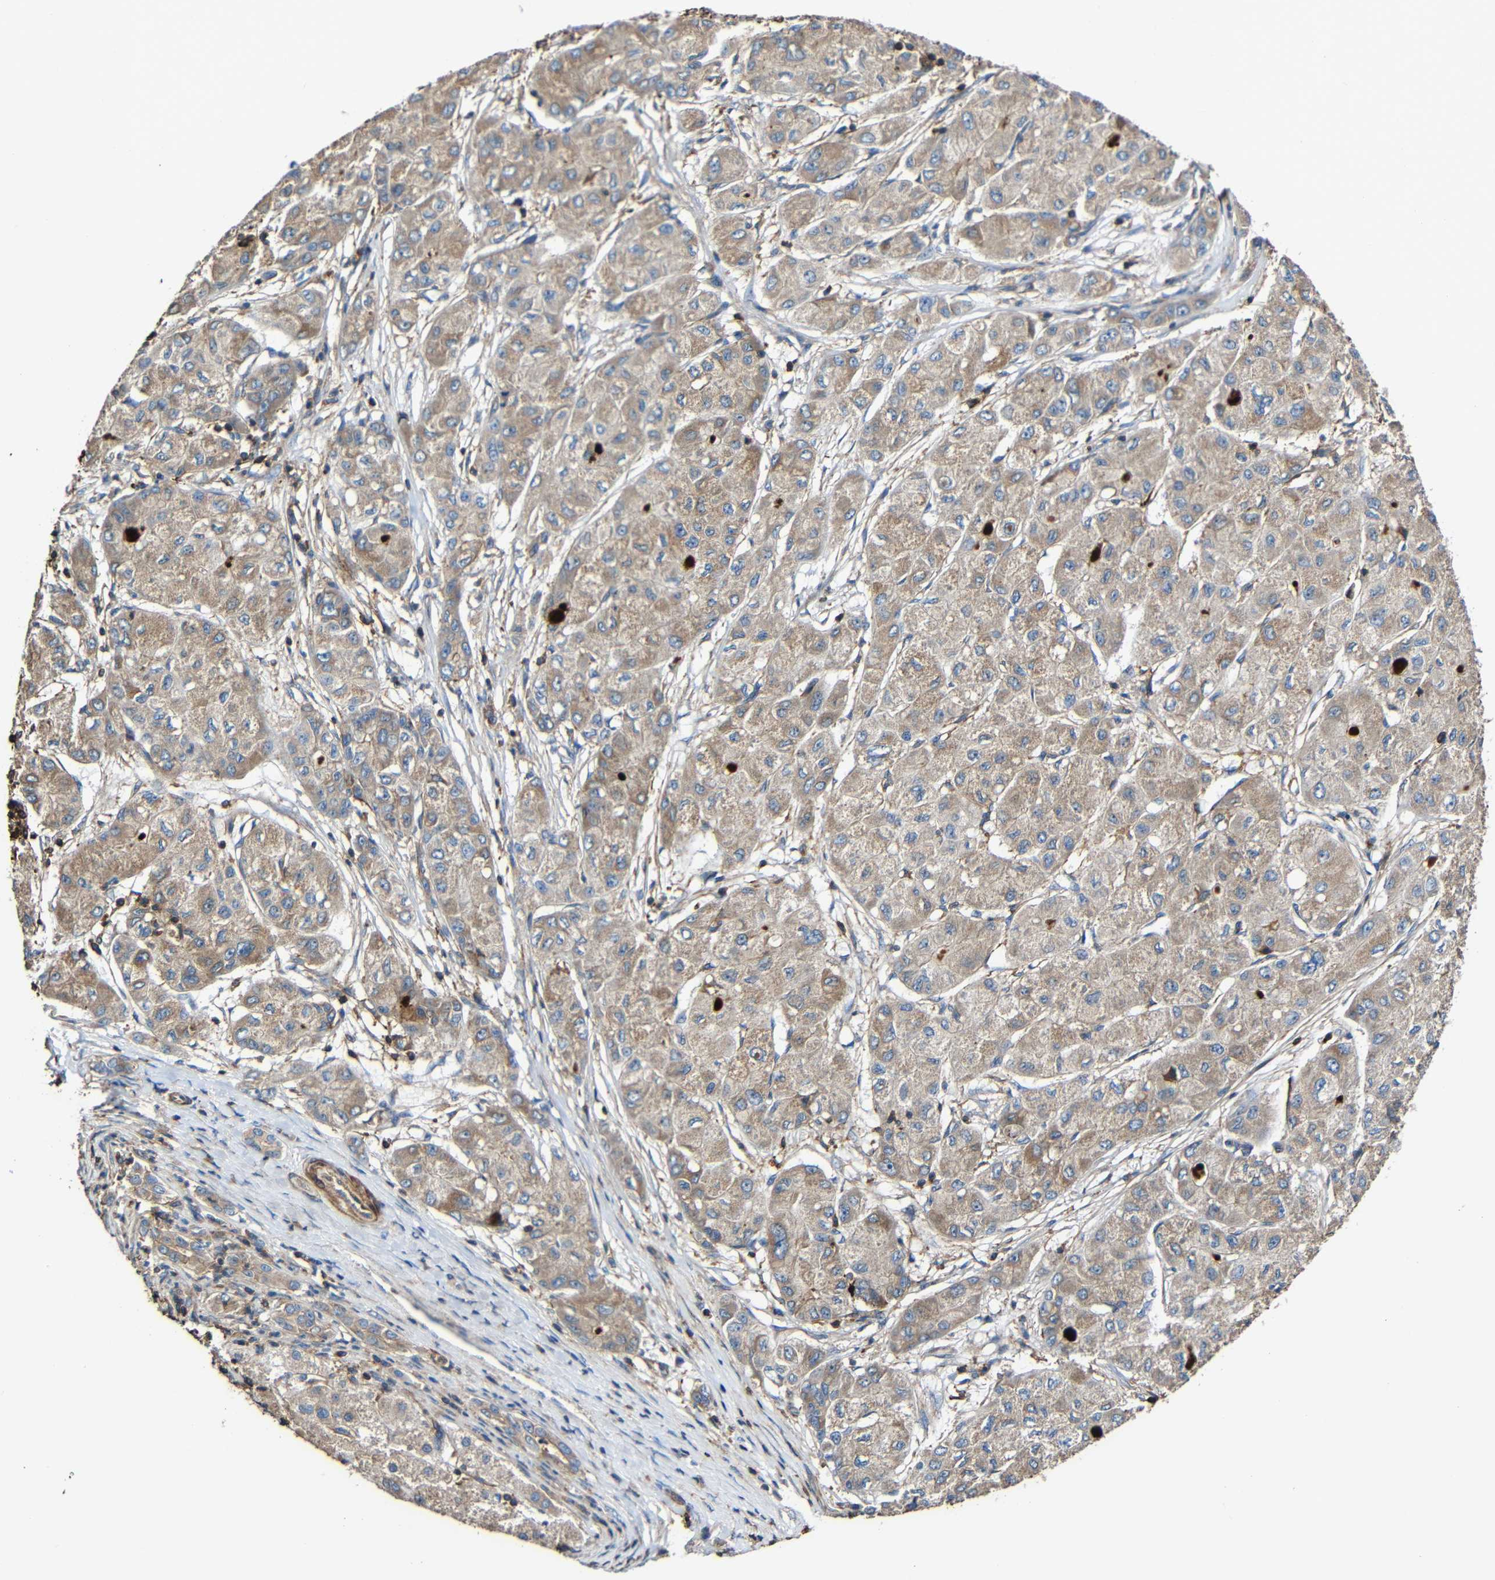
{"staining": {"intensity": "weak", "quantity": ">75%", "location": "cytoplasmic/membranous"}, "tissue": "liver cancer", "cell_type": "Tumor cells", "image_type": "cancer", "snomed": [{"axis": "morphology", "description": "Carcinoma, Hepatocellular, NOS"}, {"axis": "topography", "description": "Liver"}], "caption": "Liver cancer (hepatocellular carcinoma) stained for a protein (brown) displays weak cytoplasmic/membranous positive positivity in about >75% of tumor cells.", "gene": "RHOT2", "patient": {"sex": "male", "age": 80}}